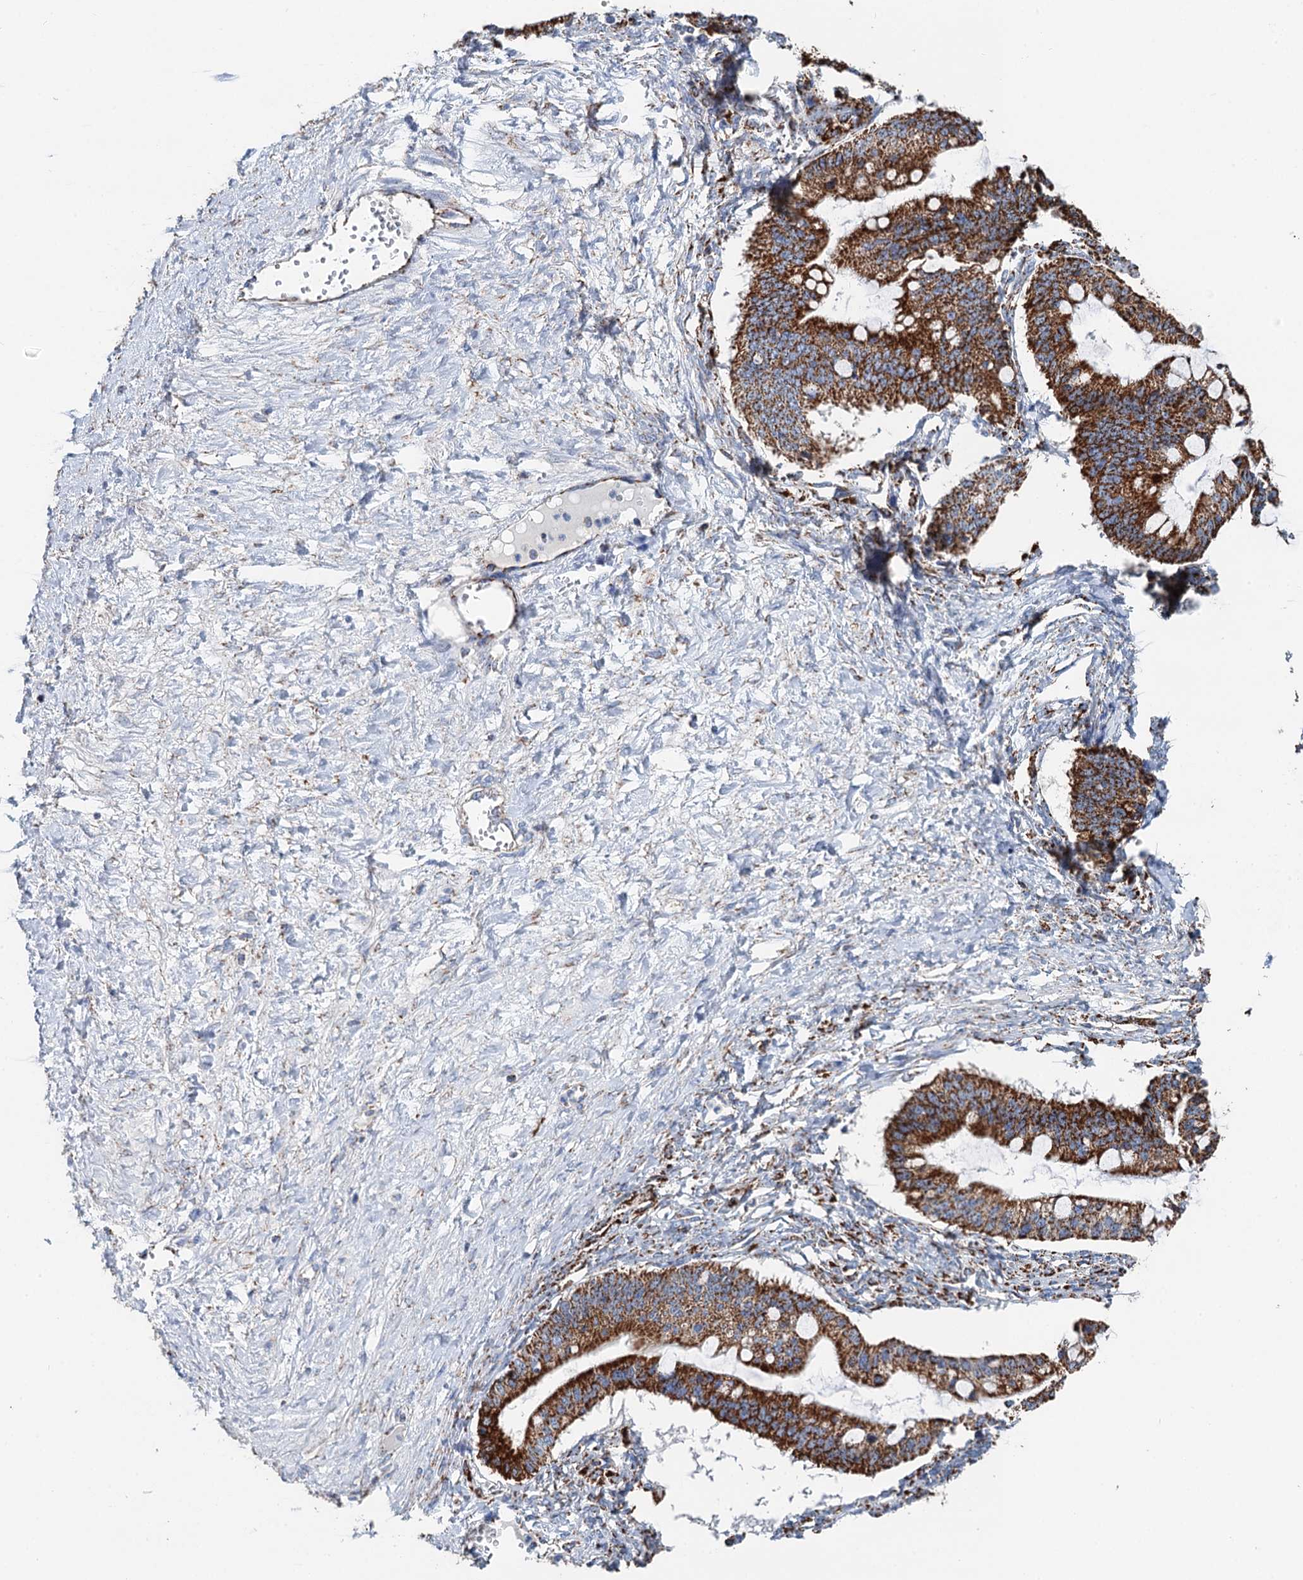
{"staining": {"intensity": "strong", "quantity": ">75%", "location": "cytoplasmic/membranous"}, "tissue": "ovarian cancer", "cell_type": "Tumor cells", "image_type": "cancer", "snomed": [{"axis": "morphology", "description": "Cystadenocarcinoma, mucinous, NOS"}, {"axis": "topography", "description": "Ovary"}], "caption": "About >75% of tumor cells in human ovarian cancer (mucinous cystadenocarcinoma) exhibit strong cytoplasmic/membranous protein expression as visualized by brown immunohistochemical staining.", "gene": "IVD", "patient": {"sex": "female", "age": 73}}